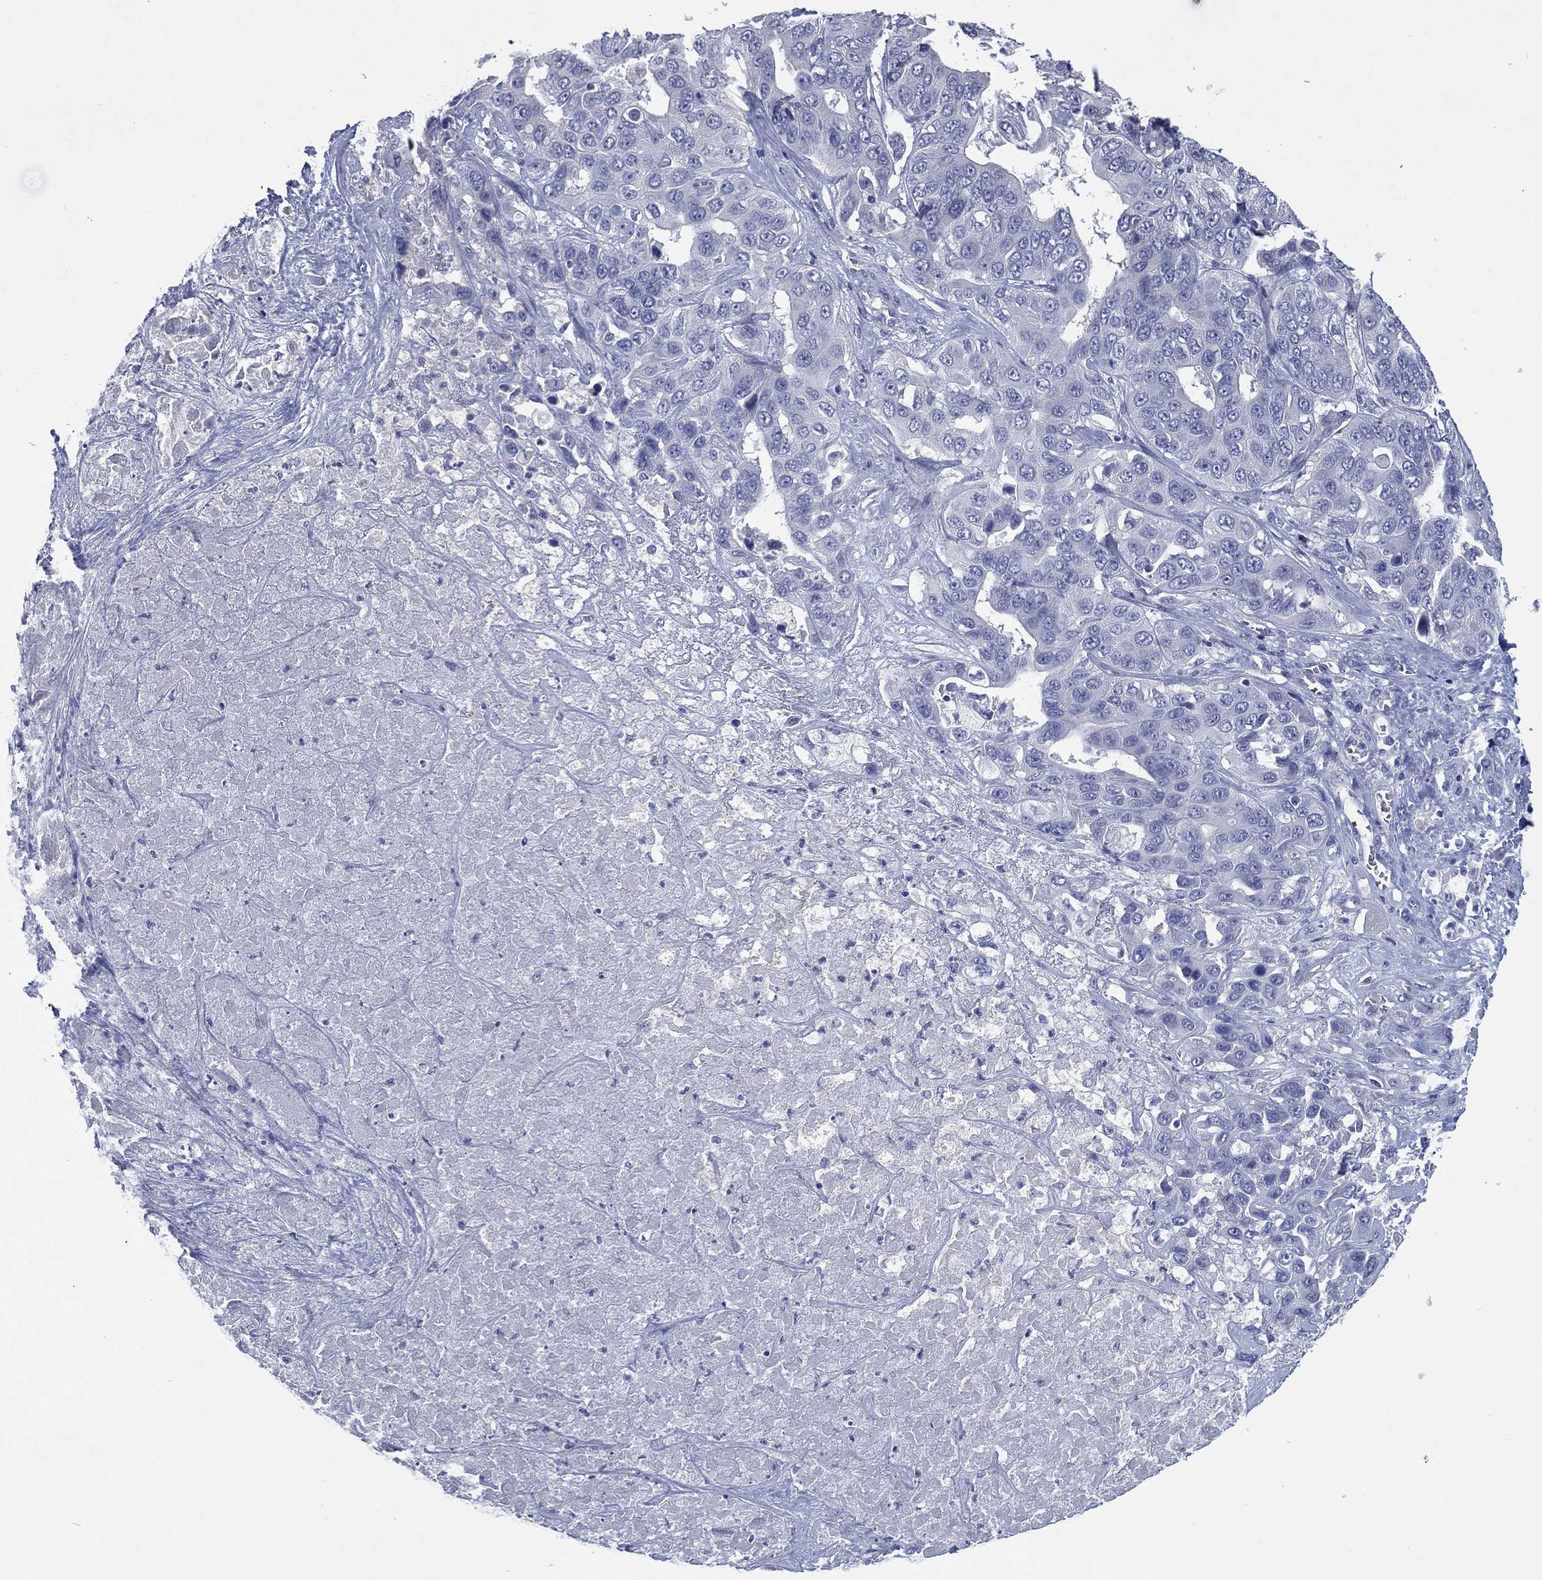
{"staining": {"intensity": "negative", "quantity": "none", "location": "none"}, "tissue": "liver cancer", "cell_type": "Tumor cells", "image_type": "cancer", "snomed": [{"axis": "morphology", "description": "Cholangiocarcinoma"}, {"axis": "topography", "description": "Liver"}], "caption": "IHC photomicrograph of liver cancer stained for a protein (brown), which demonstrates no expression in tumor cells. (Stains: DAB immunohistochemistry (IHC) with hematoxylin counter stain, Microscopy: brightfield microscopy at high magnification).", "gene": "KRT35", "patient": {"sex": "female", "age": 52}}